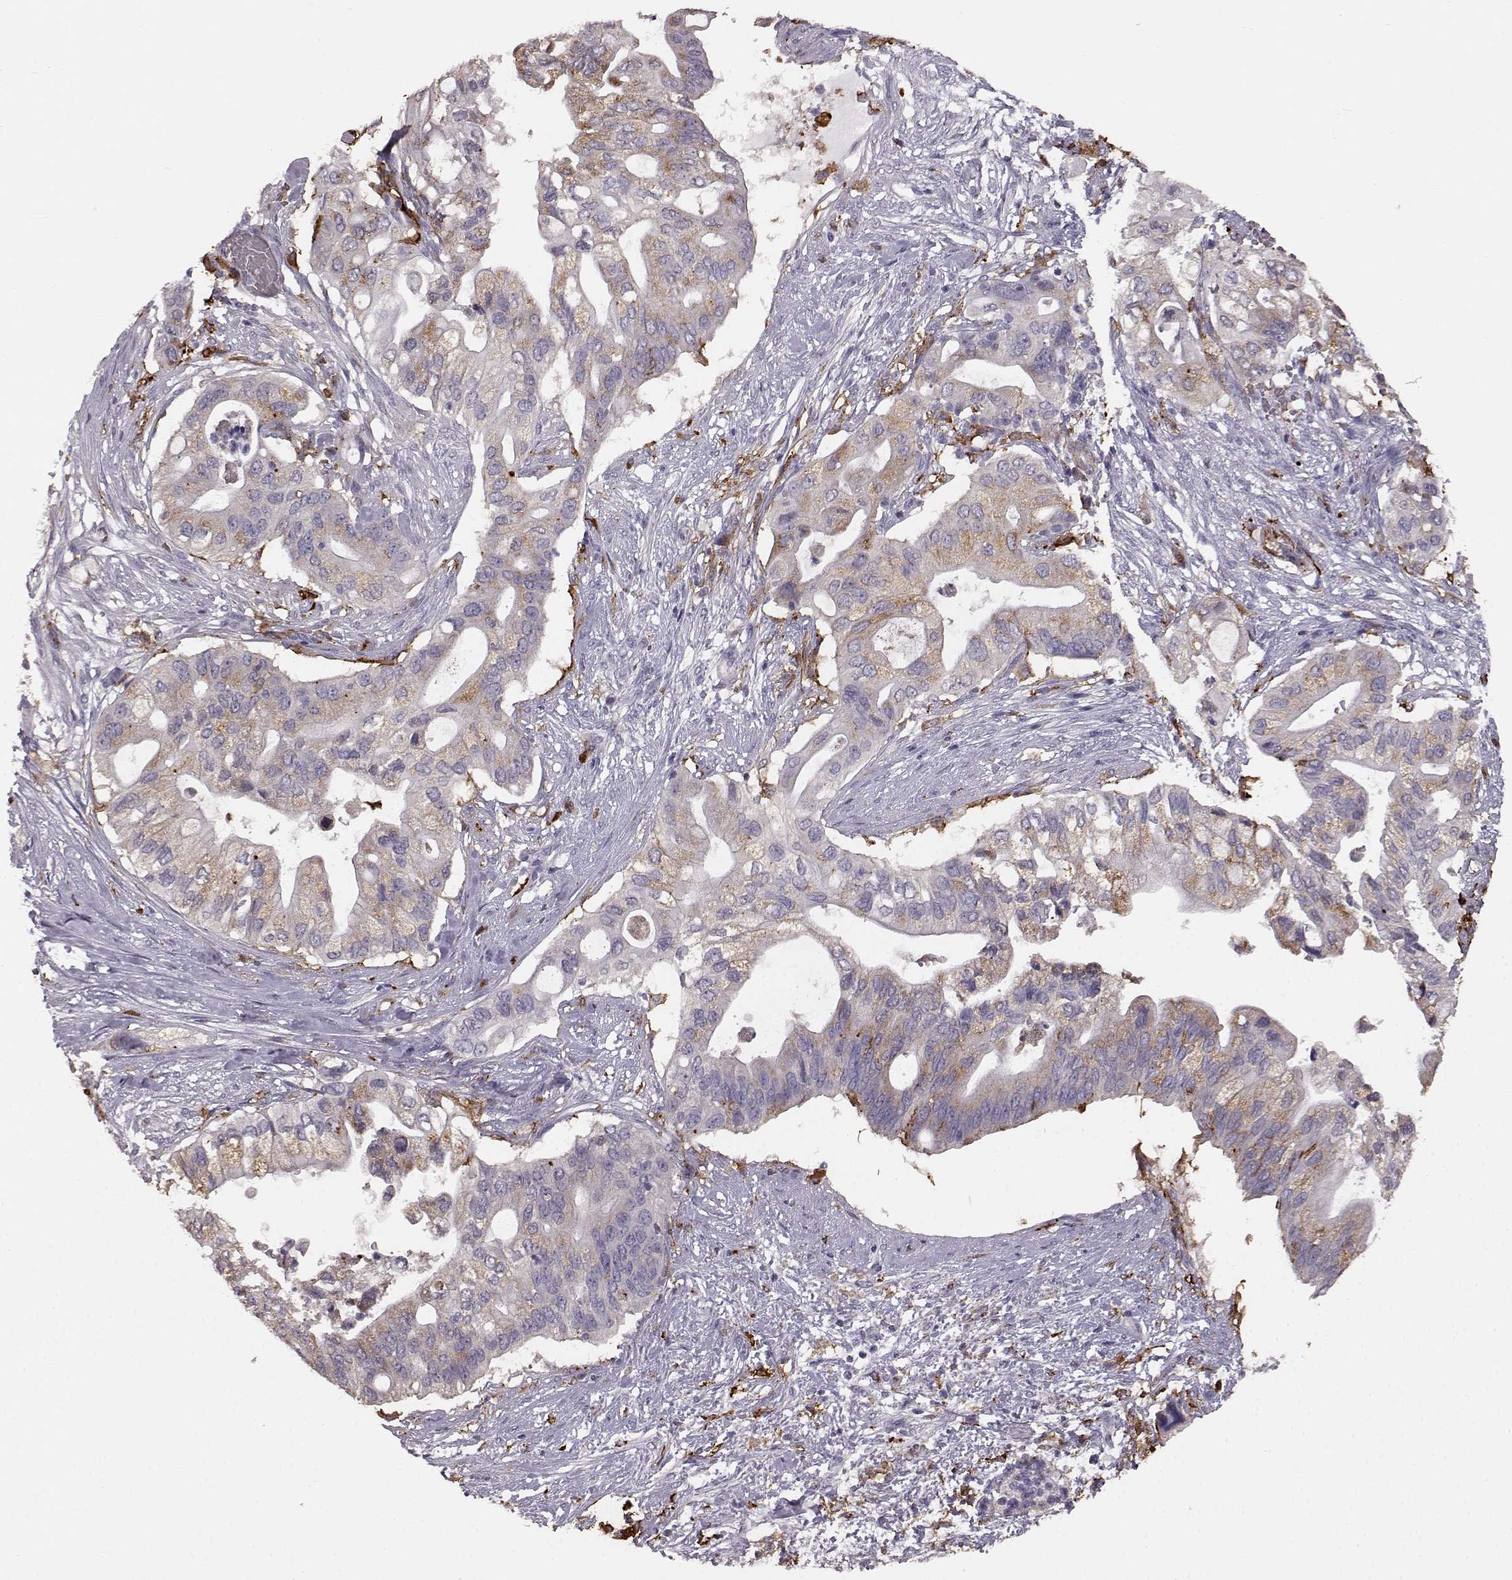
{"staining": {"intensity": "weak", "quantity": "<25%", "location": "cytoplasmic/membranous"}, "tissue": "pancreatic cancer", "cell_type": "Tumor cells", "image_type": "cancer", "snomed": [{"axis": "morphology", "description": "Adenocarcinoma, NOS"}, {"axis": "topography", "description": "Pancreas"}], "caption": "An image of pancreatic adenocarcinoma stained for a protein shows no brown staining in tumor cells.", "gene": "CCNF", "patient": {"sex": "female", "age": 72}}